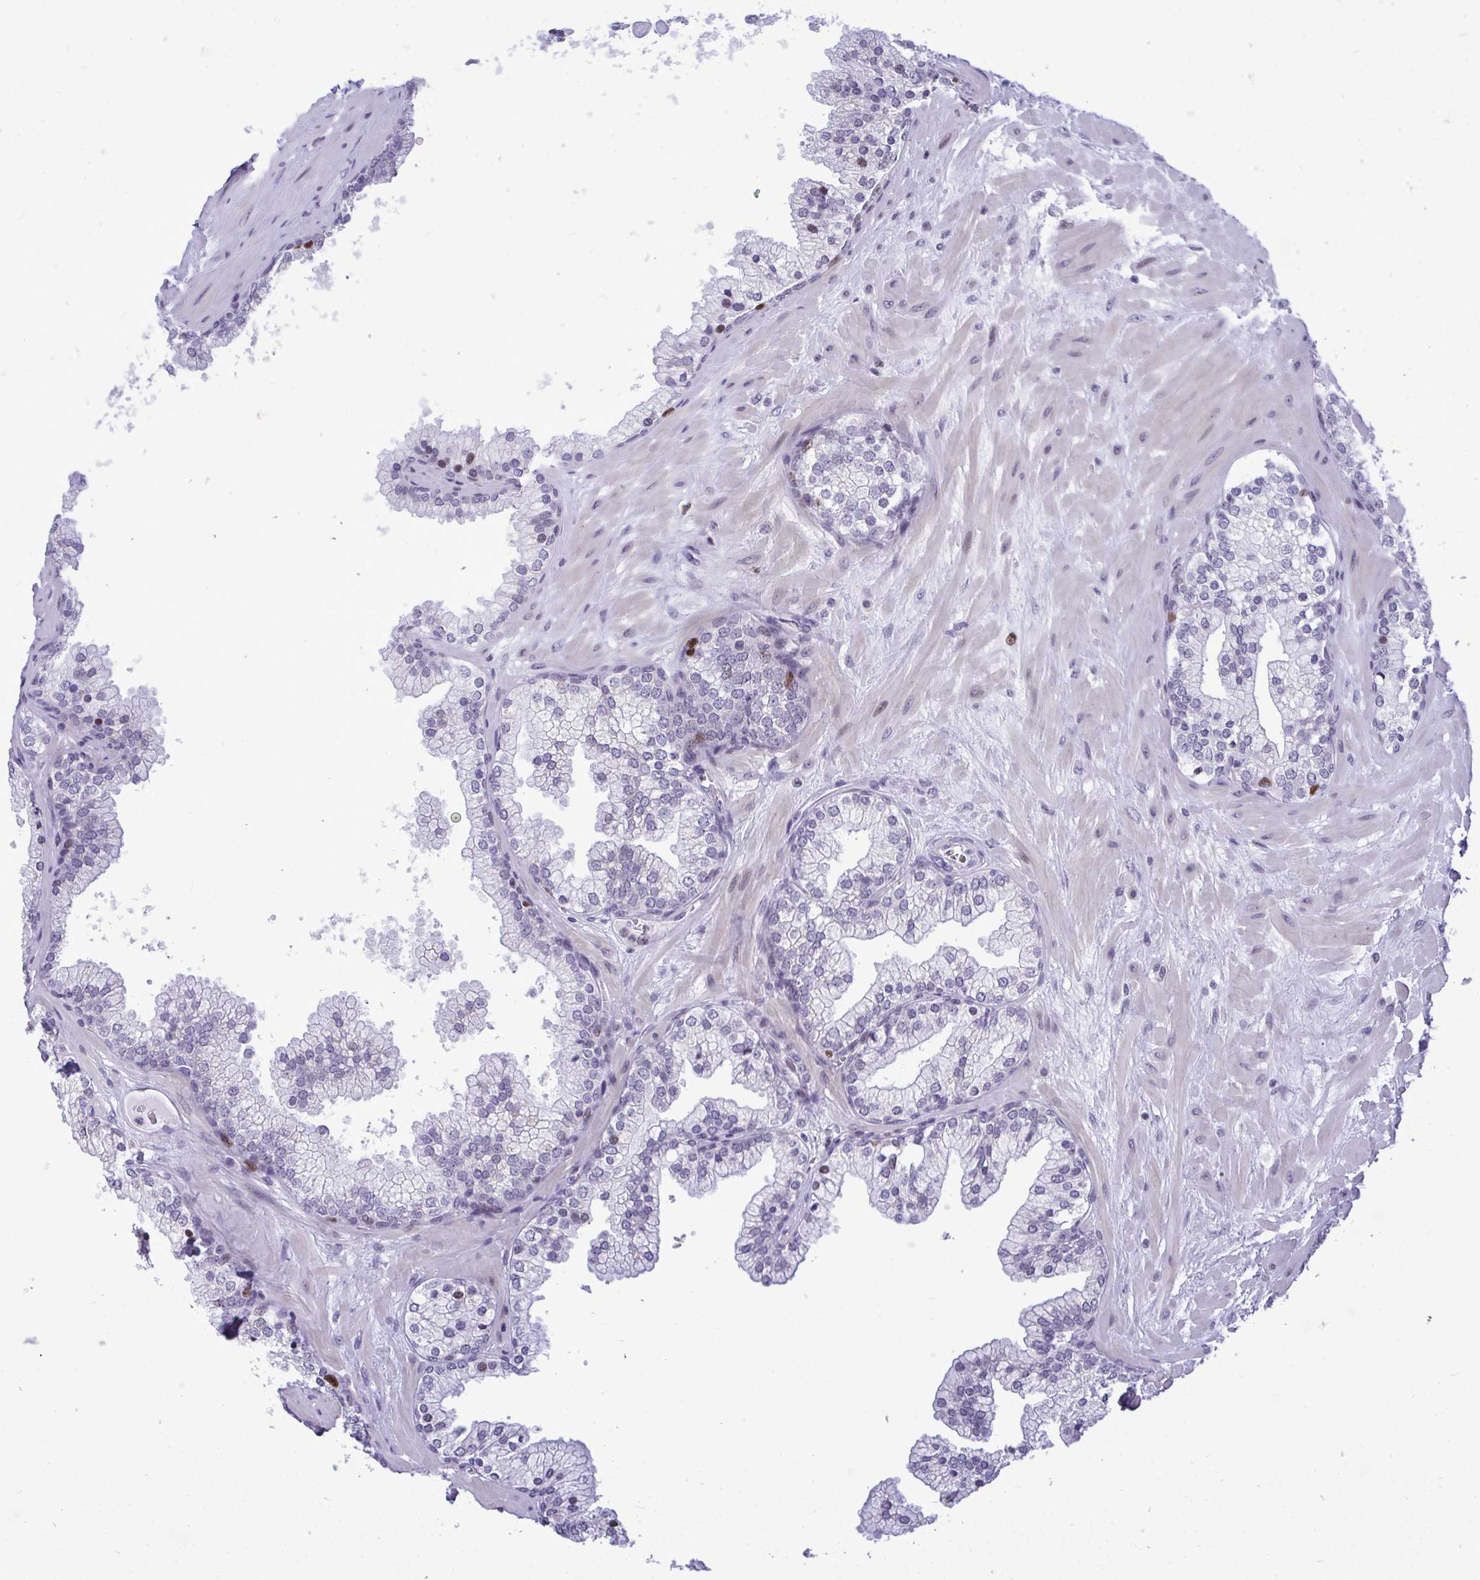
{"staining": {"intensity": "strong", "quantity": "<25%", "location": "nuclear"}, "tissue": "prostate", "cell_type": "Glandular cells", "image_type": "normal", "snomed": [{"axis": "morphology", "description": "Normal tissue, NOS"}, {"axis": "topography", "description": "Prostate"}, {"axis": "topography", "description": "Peripheral nerve tissue"}], "caption": "High-magnification brightfield microscopy of benign prostate stained with DAB (3,3'-diaminobenzidine) (brown) and counterstained with hematoxylin (blue). glandular cells exhibit strong nuclear expression is present in approximately<25% of cells.", "gene": "C1QL2", "patient": {"sex": "male", "age": 61}}